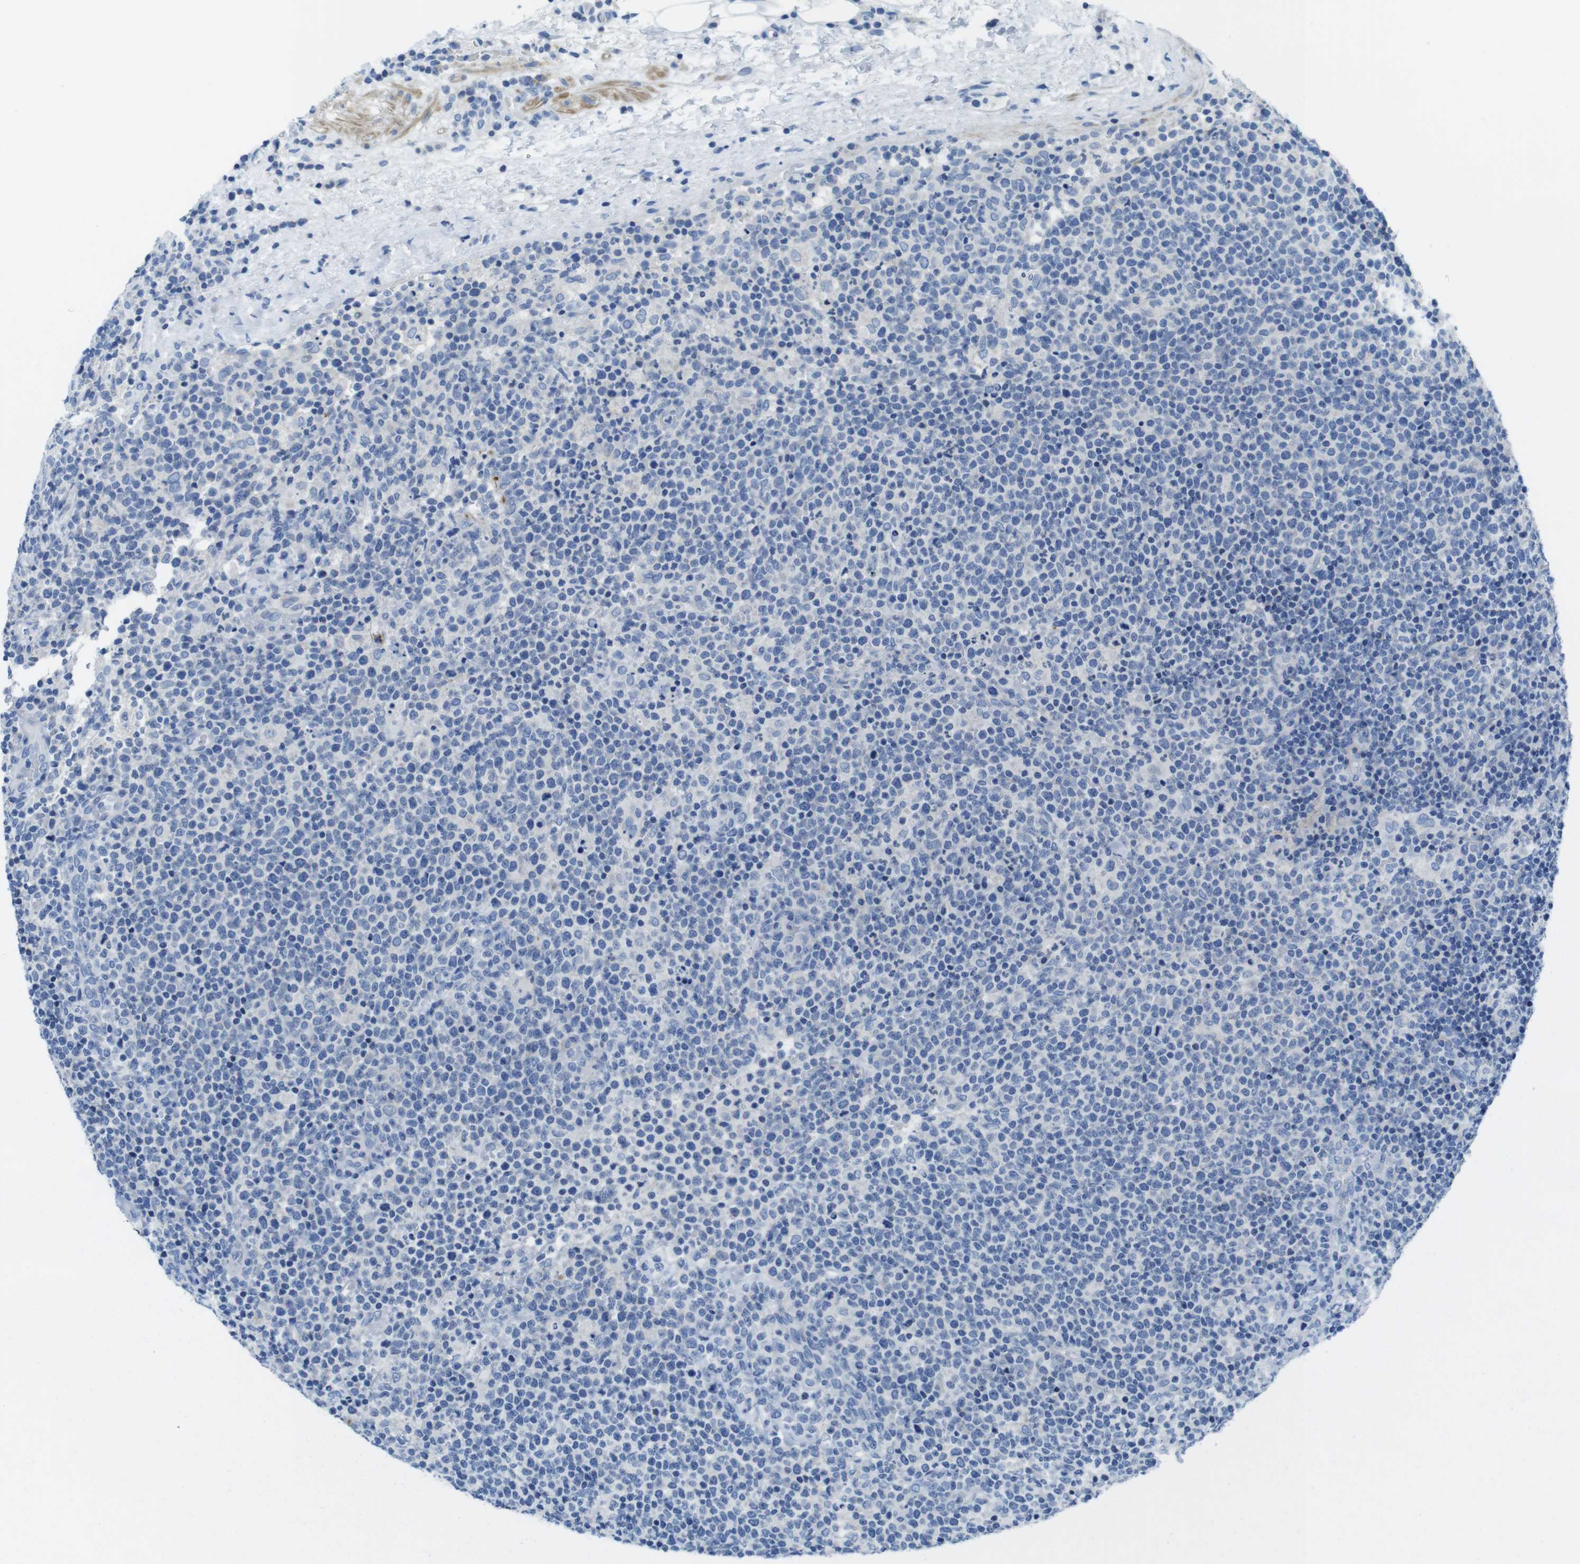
{"staining": {"intensity": "negative", "quantity": "none", "location": "none"}, "tissue": "lymphoma", "cell_type": "Tumor cells", "image_type": "cancer", "snomed": [{"axis": "morphology", "description": "Malignant lymphoma, non-Hodgkin's type, High grade"}, {"axis": "topography", "description": "Lymph node"}], "caption": "Immunohistochemical staining of high-grade malignant lymphoma, non-Hodgkin's type displays no significant expression in tumor cells.", "gene": "ASIC5", "patient": {"sex": "male", "age": 61}}